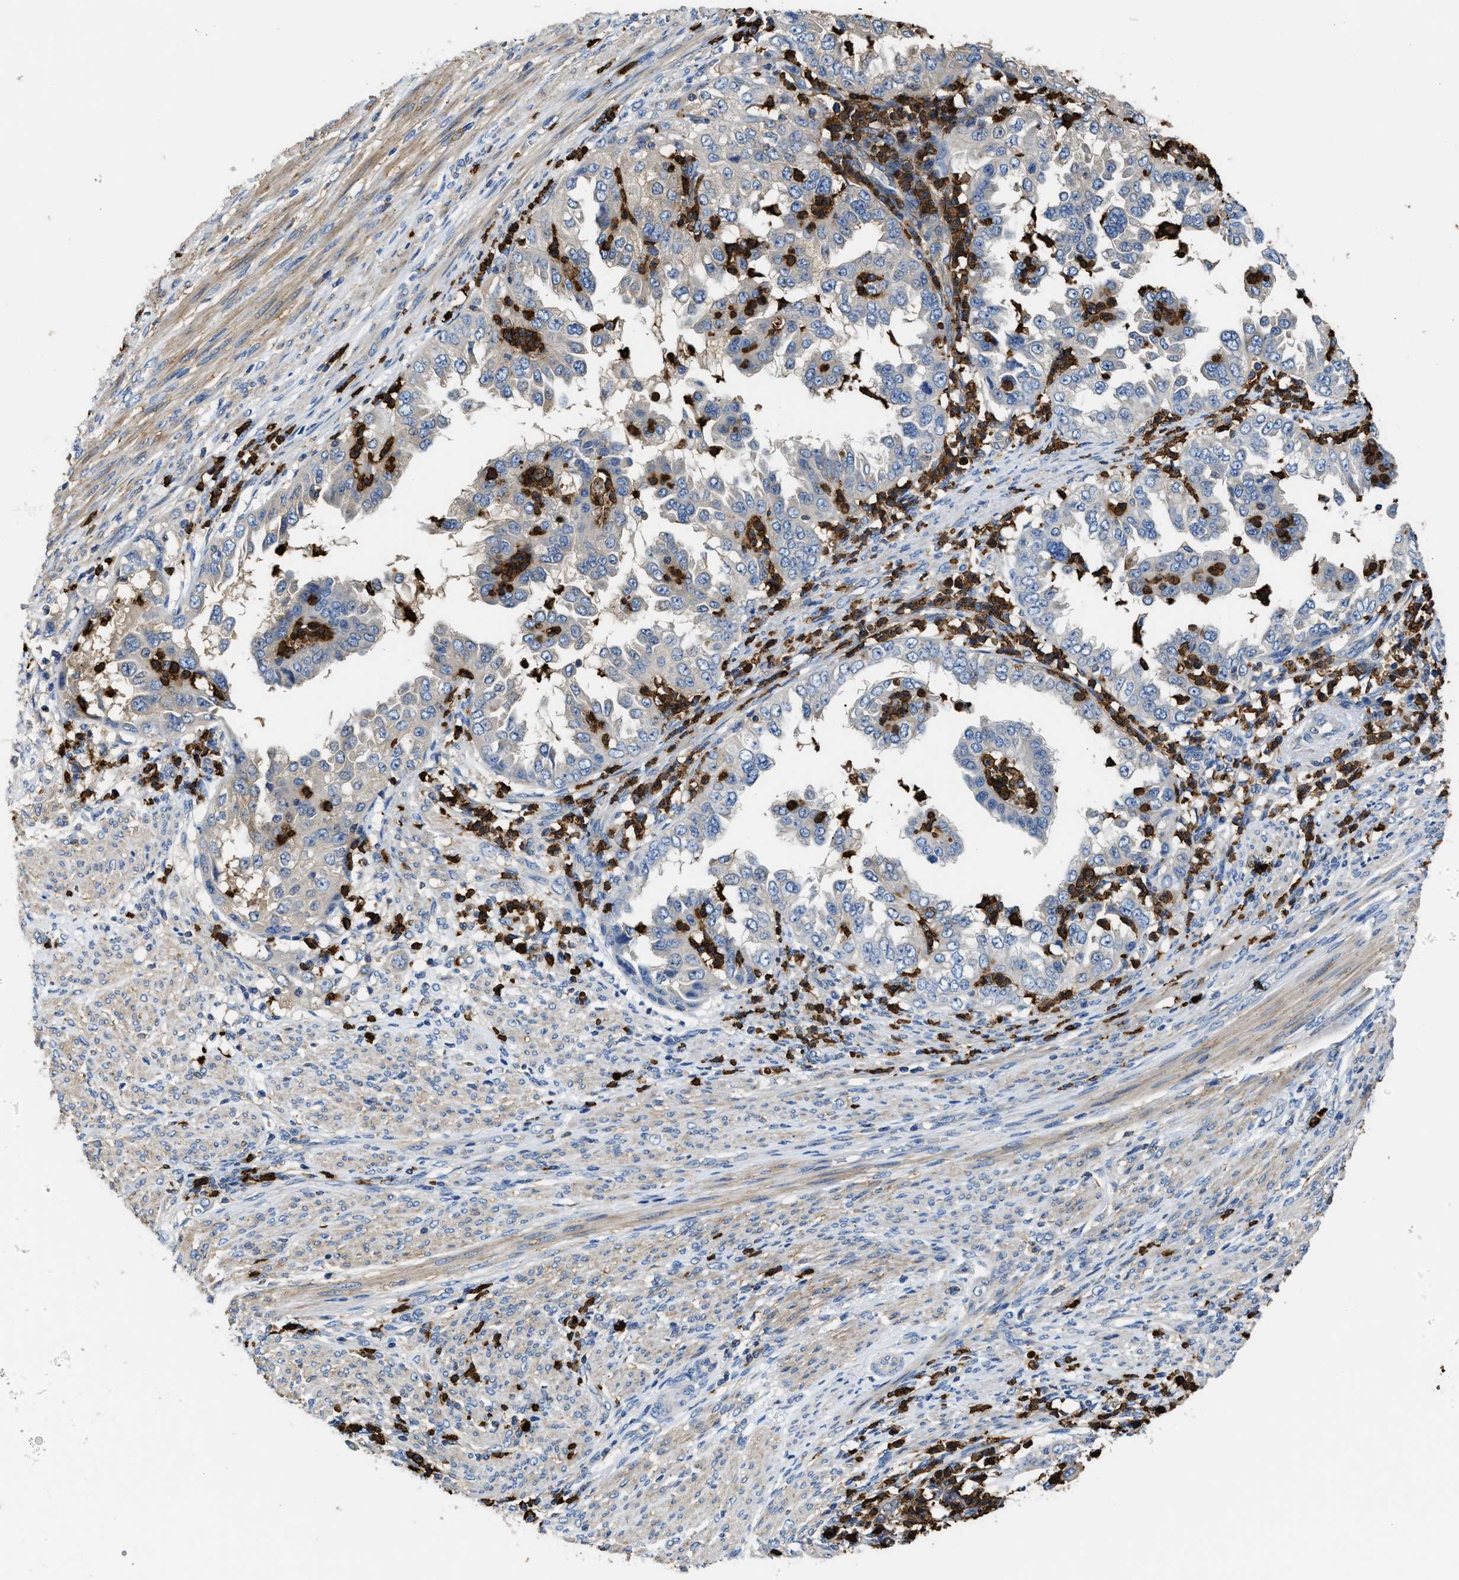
{"staining": {"intensity": "negative", "quantity": "none", "location": "none"}, "tissue": "endometrial cancer", "cell_type": "Tumor cells", "image_type": "cancer", "snomed": [{"axis": "morphology", "description": "Adenocarcinoma, NOS"}, {"axis": "topography", "description": "Endometrium"}], "caption": "IHC of human endometrial adenocarcinoma reveals no positivity in tumor cells. The staining was performed using DAB (3,3'-diaminobenzidine) to visualize the protein expression in brown, while the nuclei were stained in blue with hematoxylin (Magnification: 20x).", "gene": "TRAF6", "patient": {"sex": "female", "age": 85}}